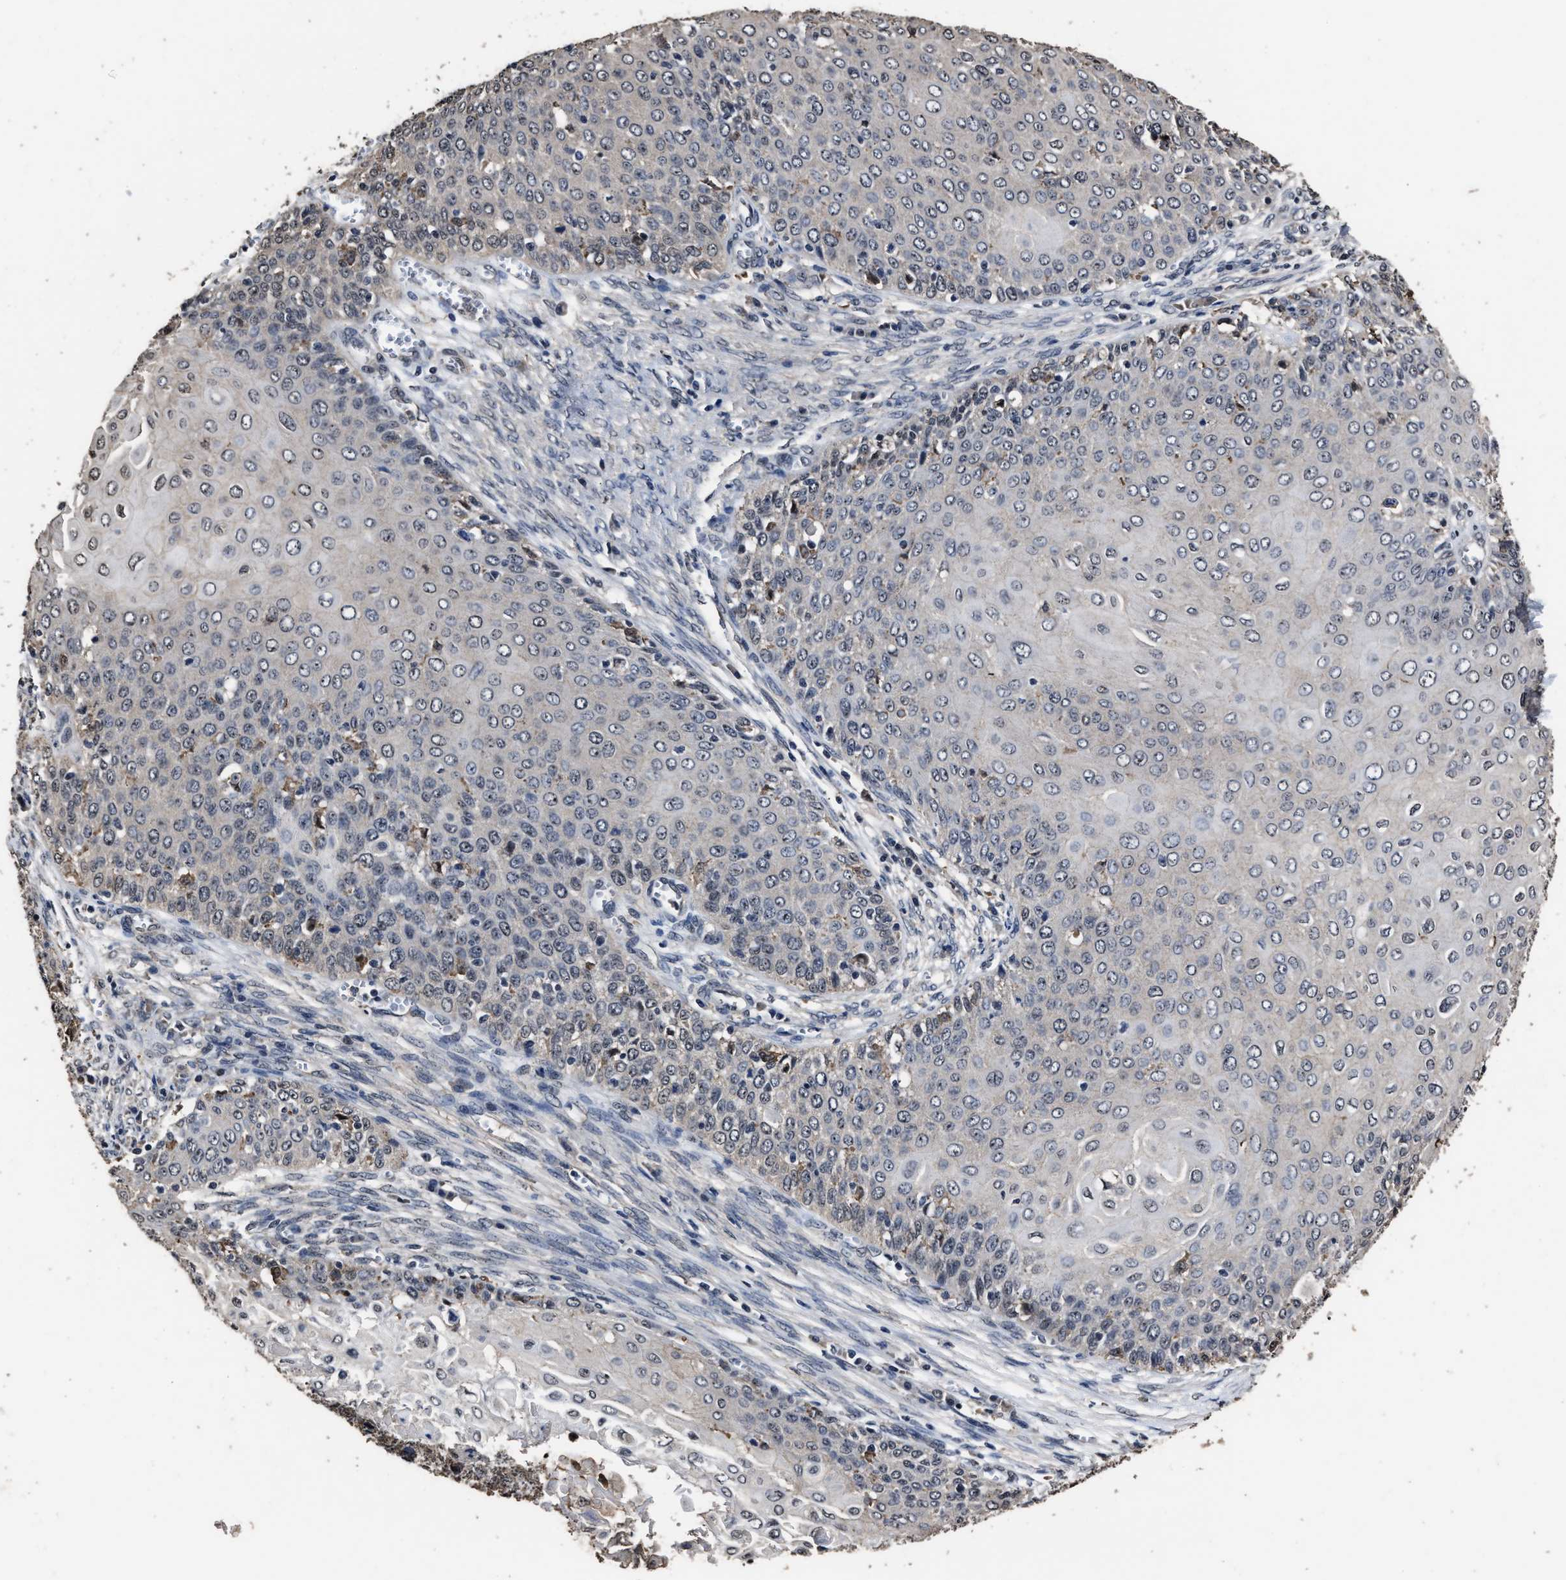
{"staining": {"intensity": "negative", "quantity": "none", "location": "none"}, "tissue": "cervical cancer", "cell_type": "Tumor cells", "image_type": "cancer", "snomed": [{"axis": "morphology", "description": "Squamous cell carcinoma, NOS"}, {"axis": "topography", "description": "Cervix"}], "caption": "A high-resolution micrograph shows immunohistochemistry staining of cervical squamous cell carcinoma, which demonstrates no significant positivity in tumor cells.", "gene": "RSBN1L", "patient": {"sex": "female", "age": 39}}